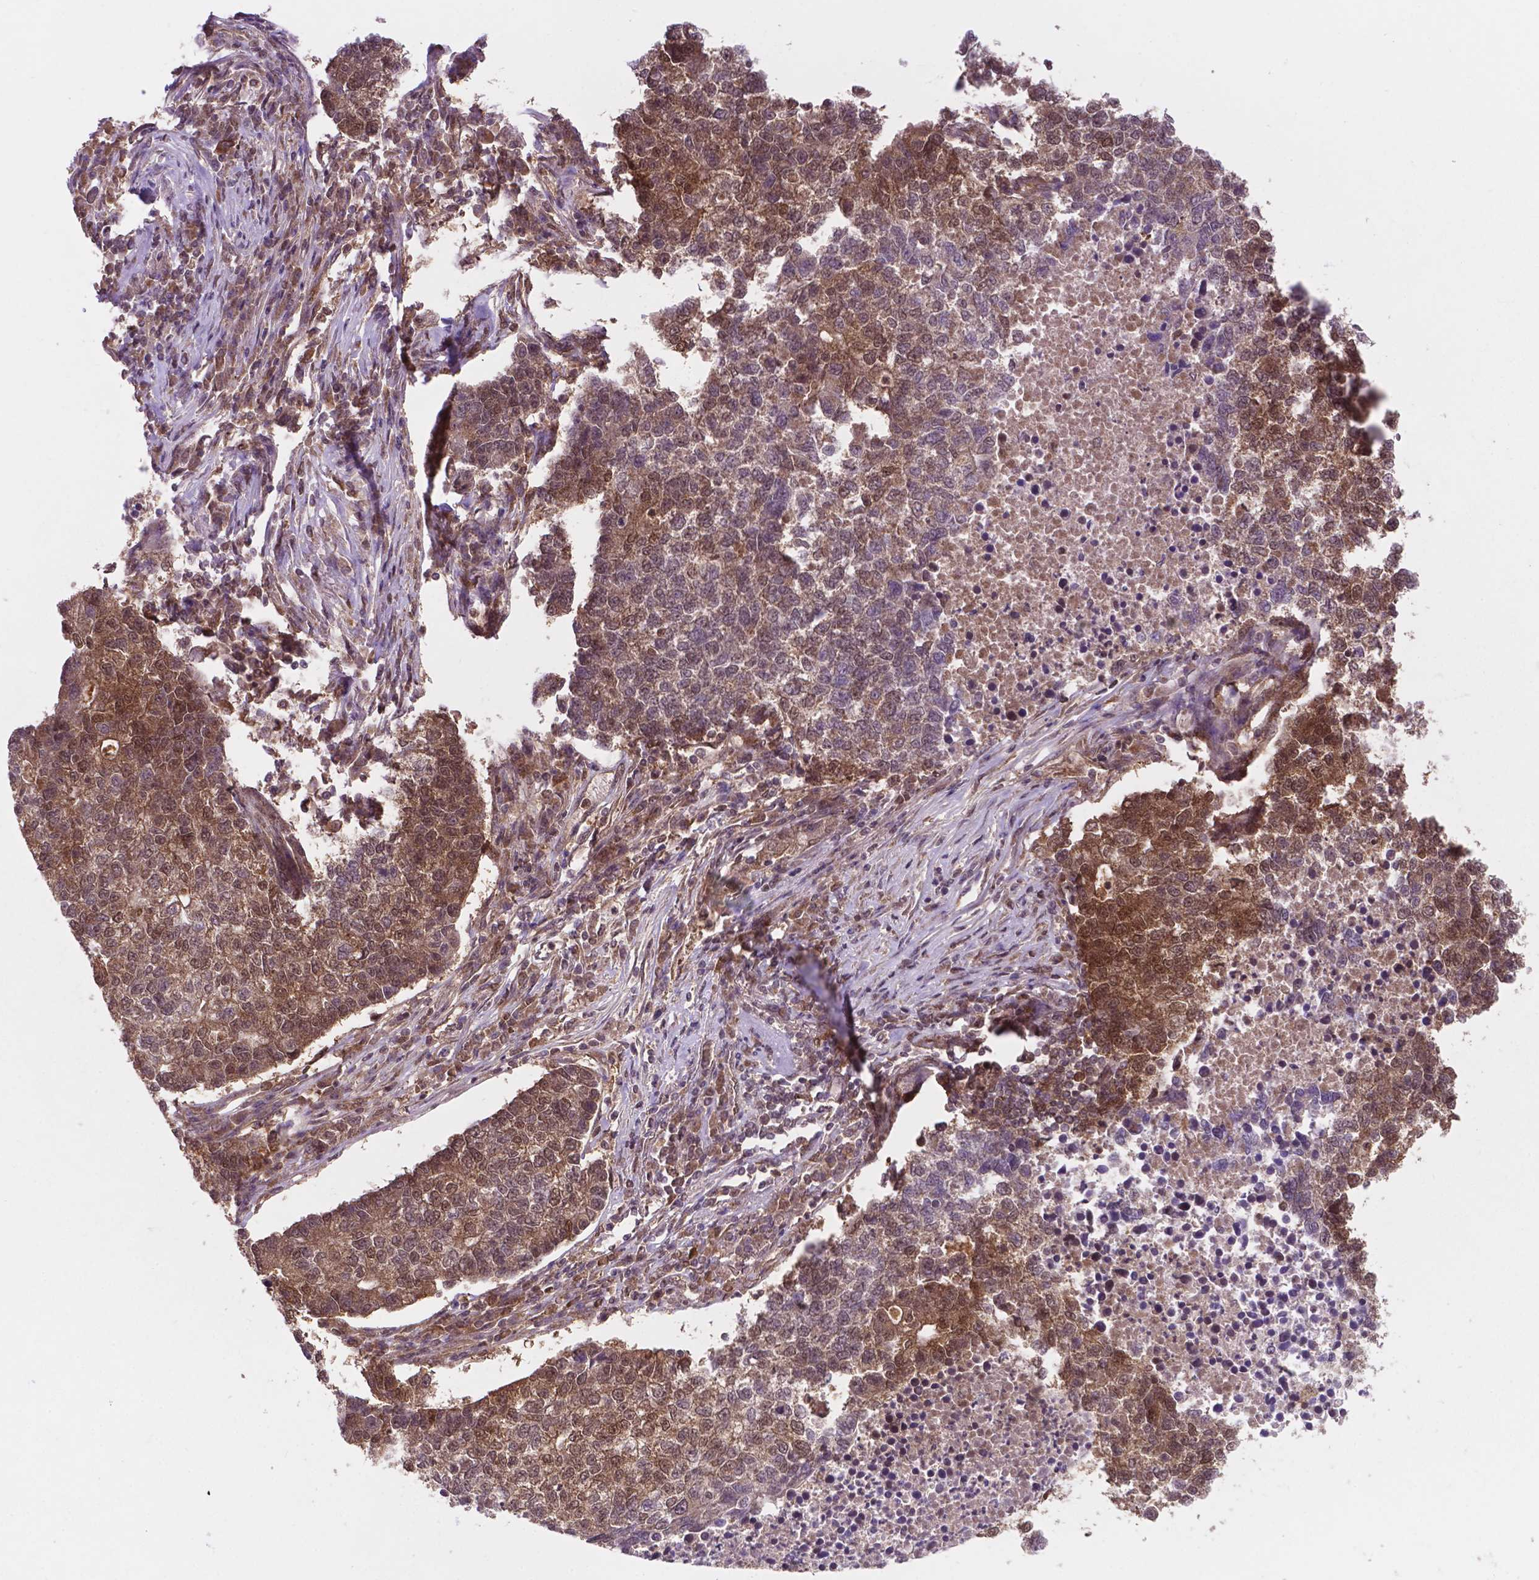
{"staining": {"intensity": "moderate", "quantity": ">75%", "location": "cytoplasmic/membranous,nuclear"}, "tissue": "lung cancer", "cell_type": "Tumor cells", "image_type": "cancer", "snomed": [{"axis": "morphology", "description": "Adenocarcinoma, NOS"}, {"axis": "topography", "description": "Lung"}], "caption": "Human lung cancer stained with a brown dye shows moderate cytoplasmic/membranous and nuclear positive positivity in about >75% of tumor cells.", "gene": "UBE2L6", "patient": {"sex": "male", "age": 57}}